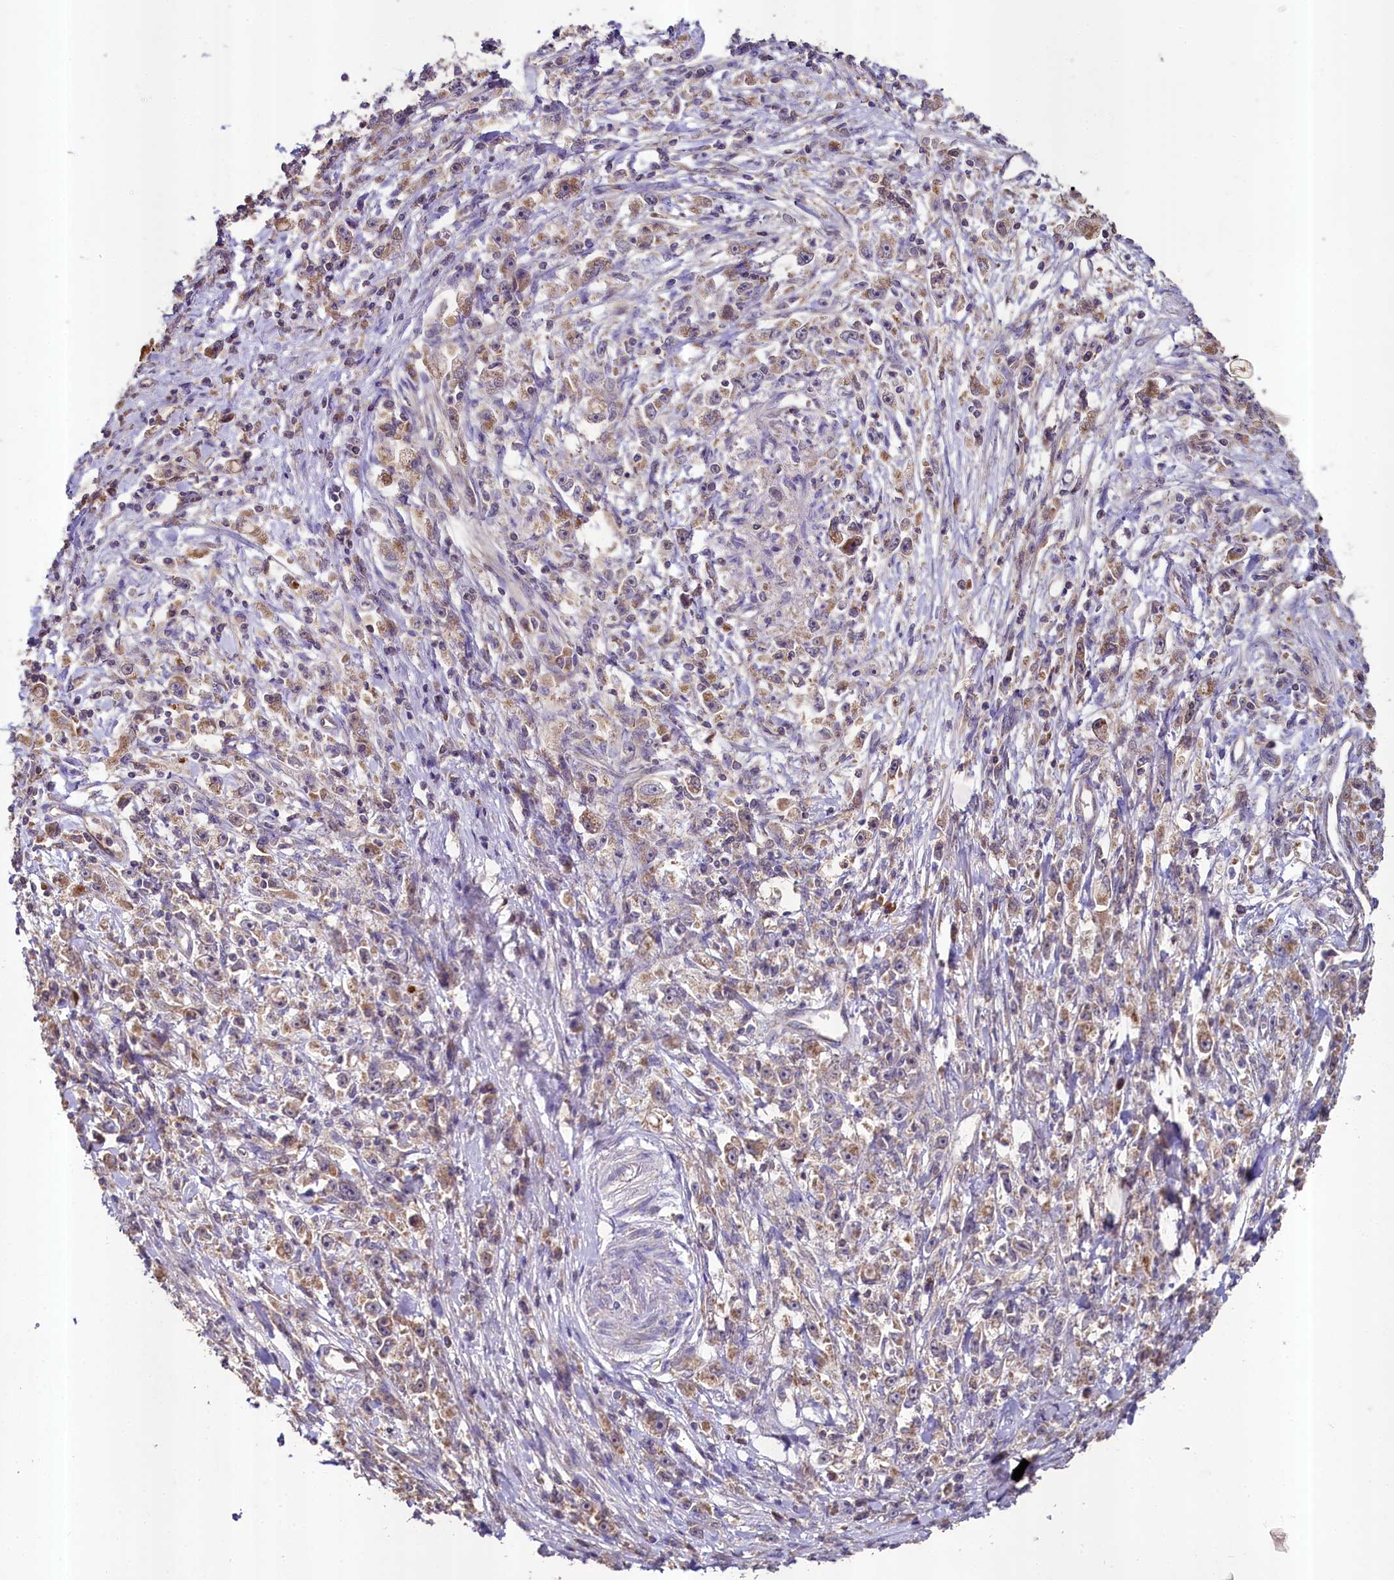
{"staining": {"intensity": "weak", "quantity": ">75%", "location": "cytoplasmic/membranous"}, "tissue": "stomach cancer", "cell_type": "Tumor cells", "image_type": "cancer", "snomed": [{"axis": "morphology", "description": "Adenocarcinoma, NOS"}, {"axis": "topography", "description": "Stomach"}], "caption": "Human adenocarcinoma (stomach) stained with a brown dye demonstrates weak cytoplasmic/membranous positive positivity in about >75% of tumor cells.", "gene": "METTL4", "patient": {"sex": "female", "age": 59}}